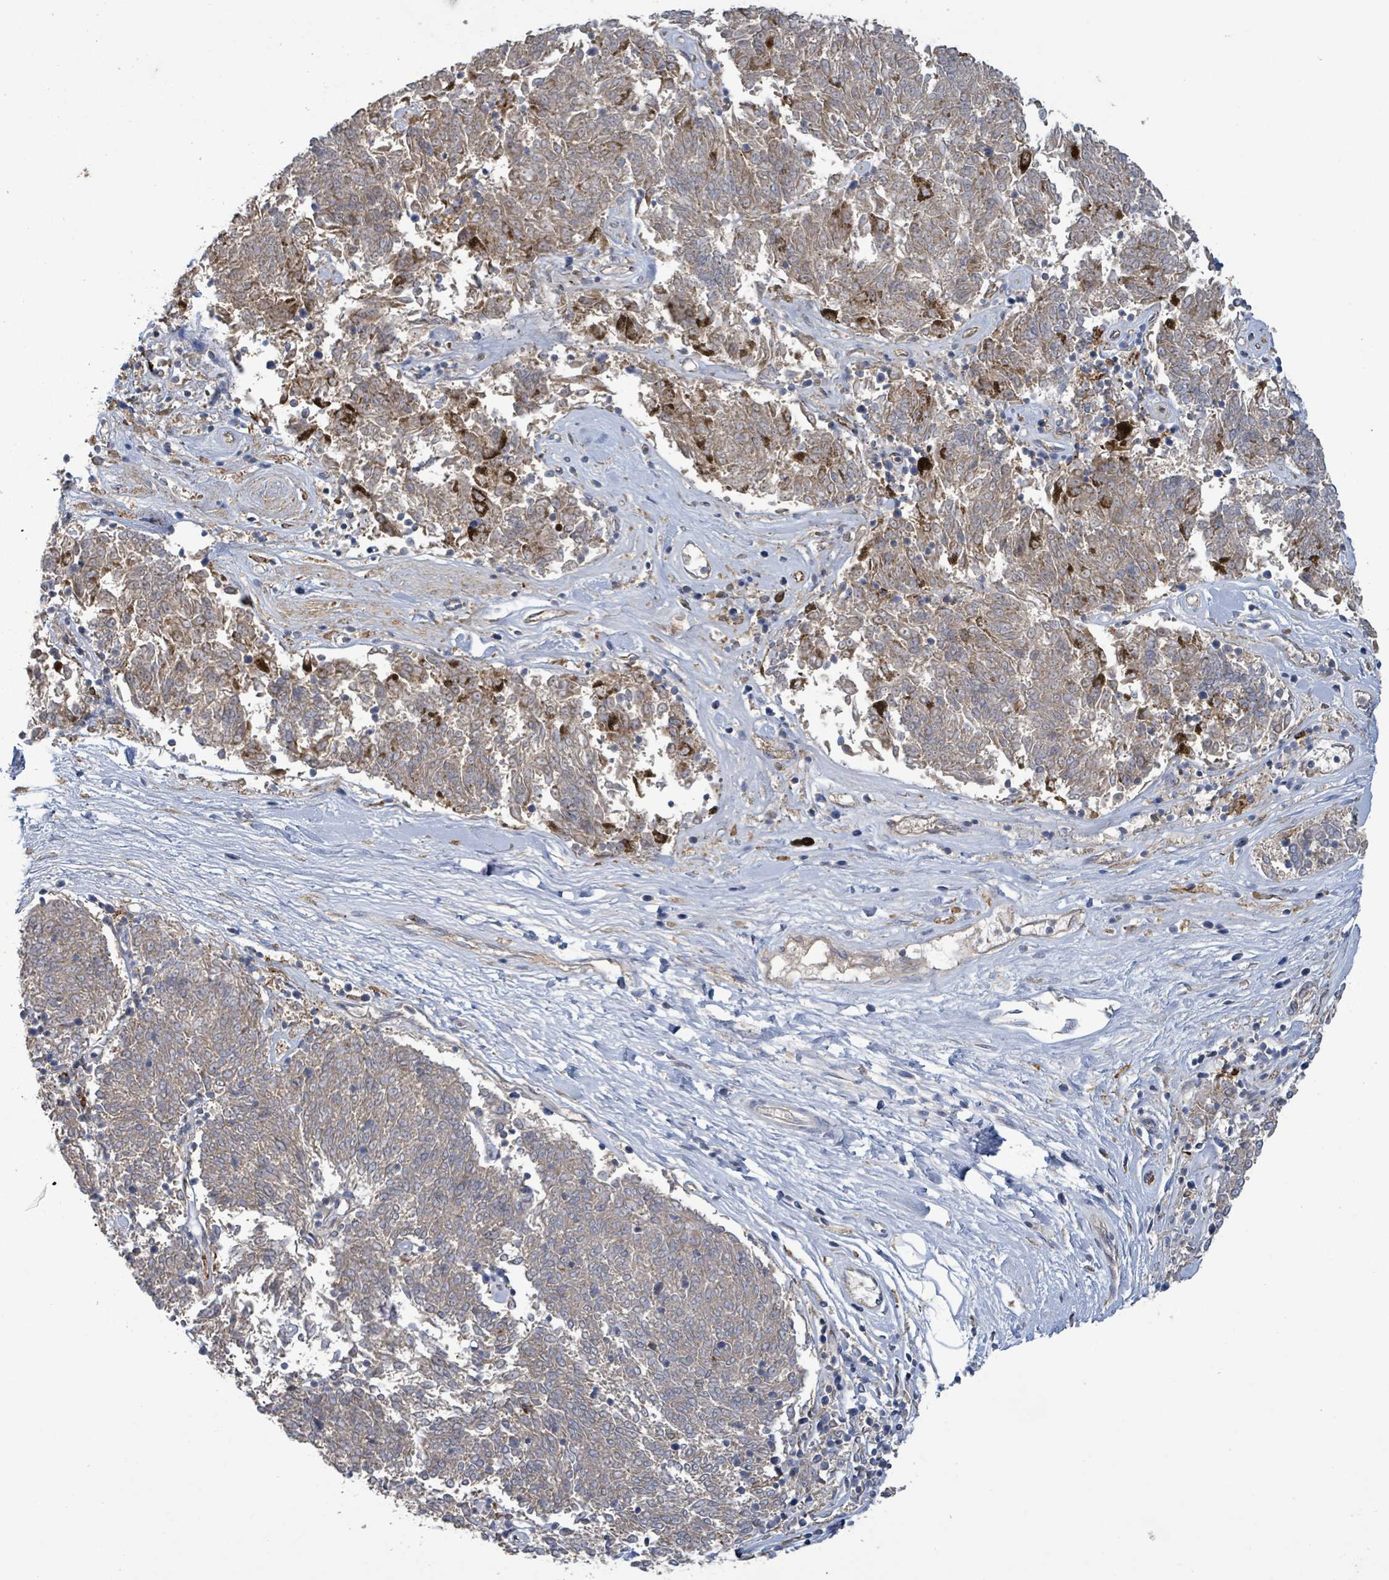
{"staining": {"intensity": "weak", "quantity": "25%-75%", "location": "cytoplasmic/membranous"}, "tissue": "melanoma", "cell_type": "Tumor cells", "image_type": "cancer", "snomed": [{"axis": "morphology", "description": "Malignant melanoma, NOS"}, {"axis": "topography", "description": "Skin"}], "caption": "Protein staining by immunohistochemistry (IHC) exhibits weak cytoplasmic/membranous staining in about 25%-75% of tumor cells in melanoma.", "gene": "PLAAT1", "patient": {"sex": "female", "age": 72}}